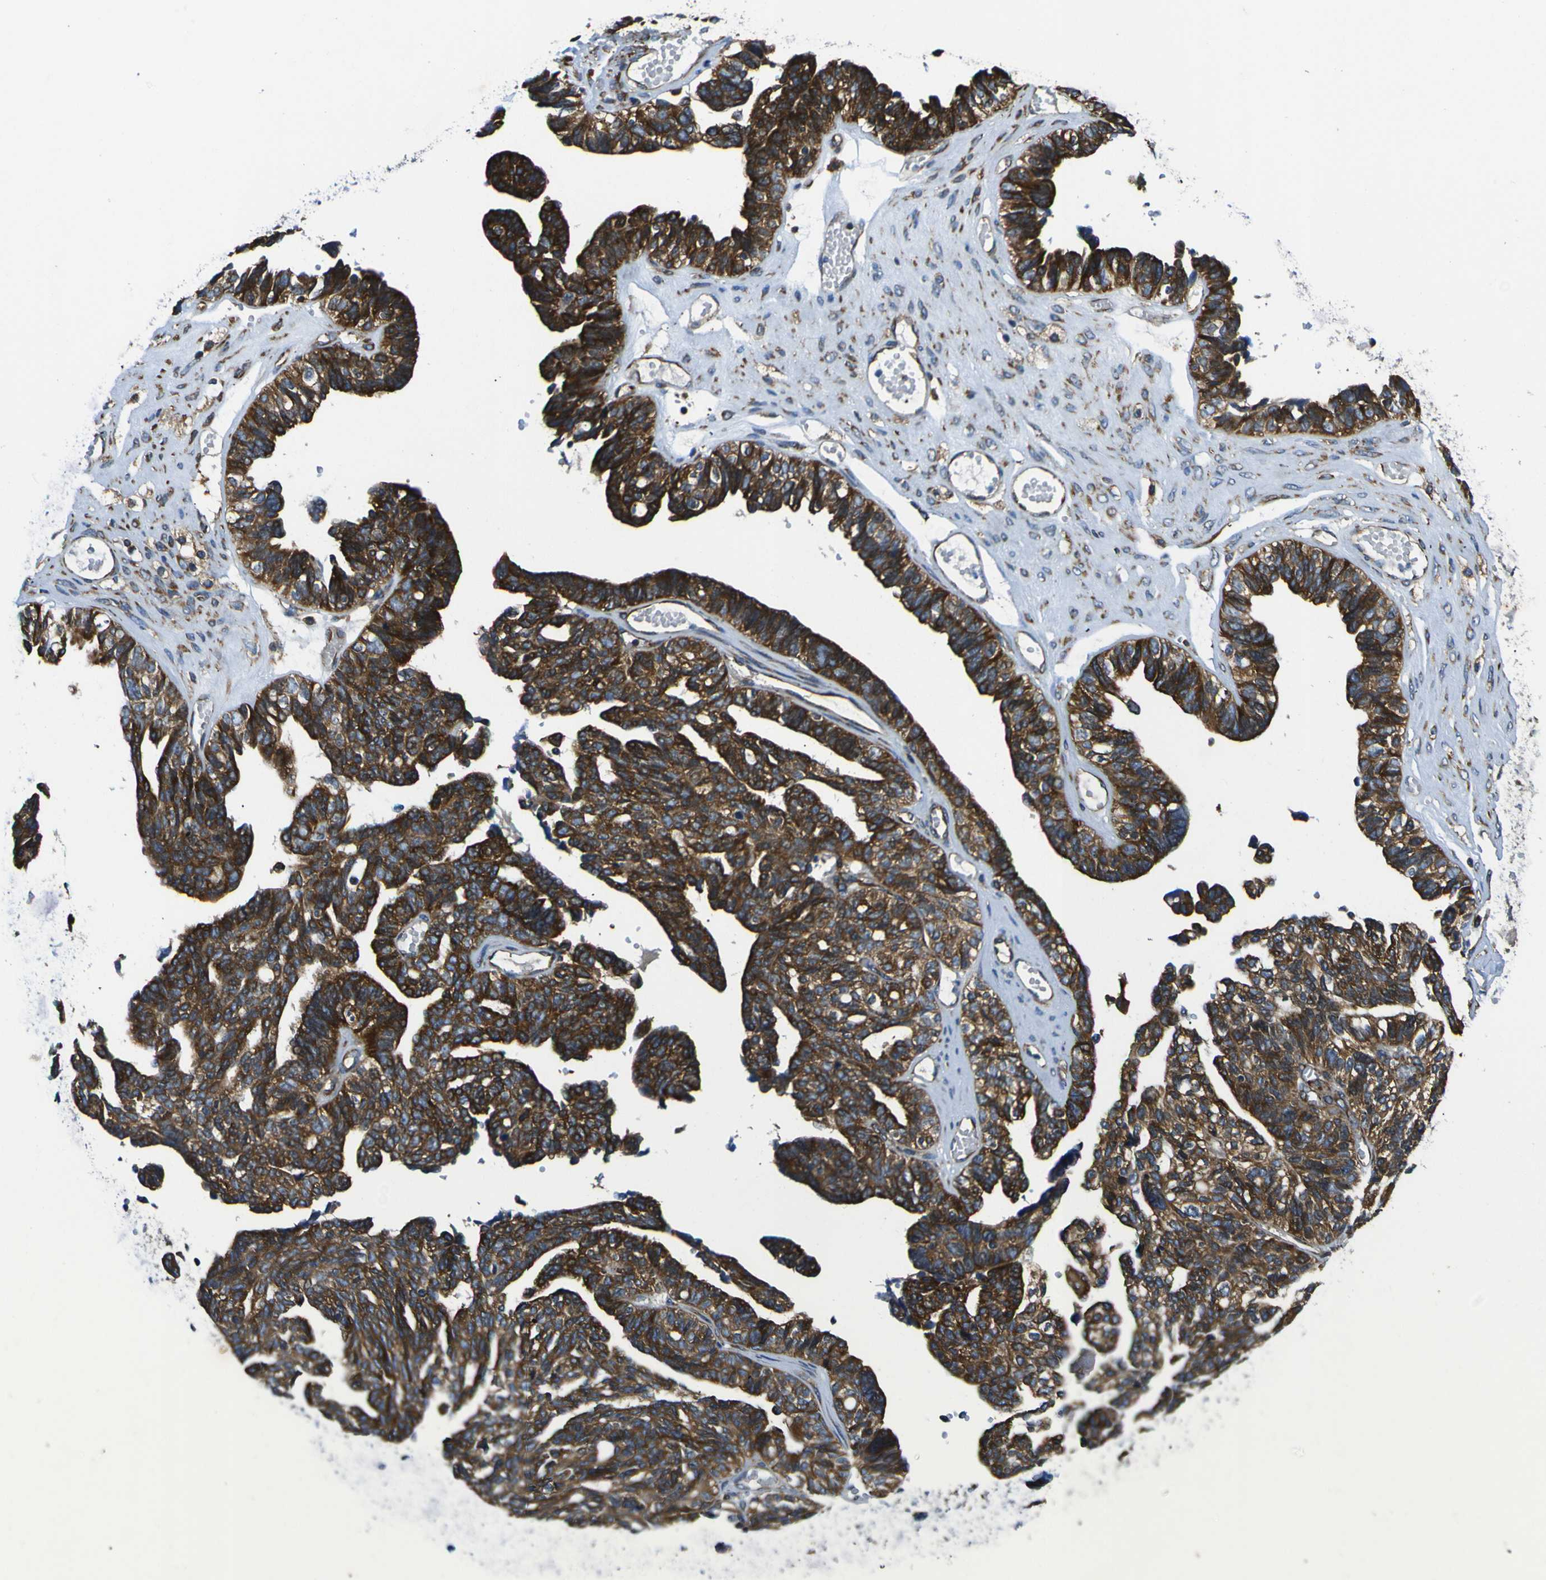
{"staining": {"intensity": "strong", "quantity": ">75%", "location": "cytoplasmic/membranous"}, "tissue": "ovarian cancer", "cell_type": "Tumor cells", "image_type": "cancer", "snomed": [{"axis": "morphology", "description": "Cystadenocarcinoma, serous, NOS"}, {"axis": "topography", "description": "Ovary"}], "caption": "Protein staining demonstrates strong cytoplasmic/membranous expression in approximately >75% of tumor cells in ovarian cancer (serous cystadenocarcinoma).", "gene": "RPSA", "patient": {"sex": "female", "age": 79}}